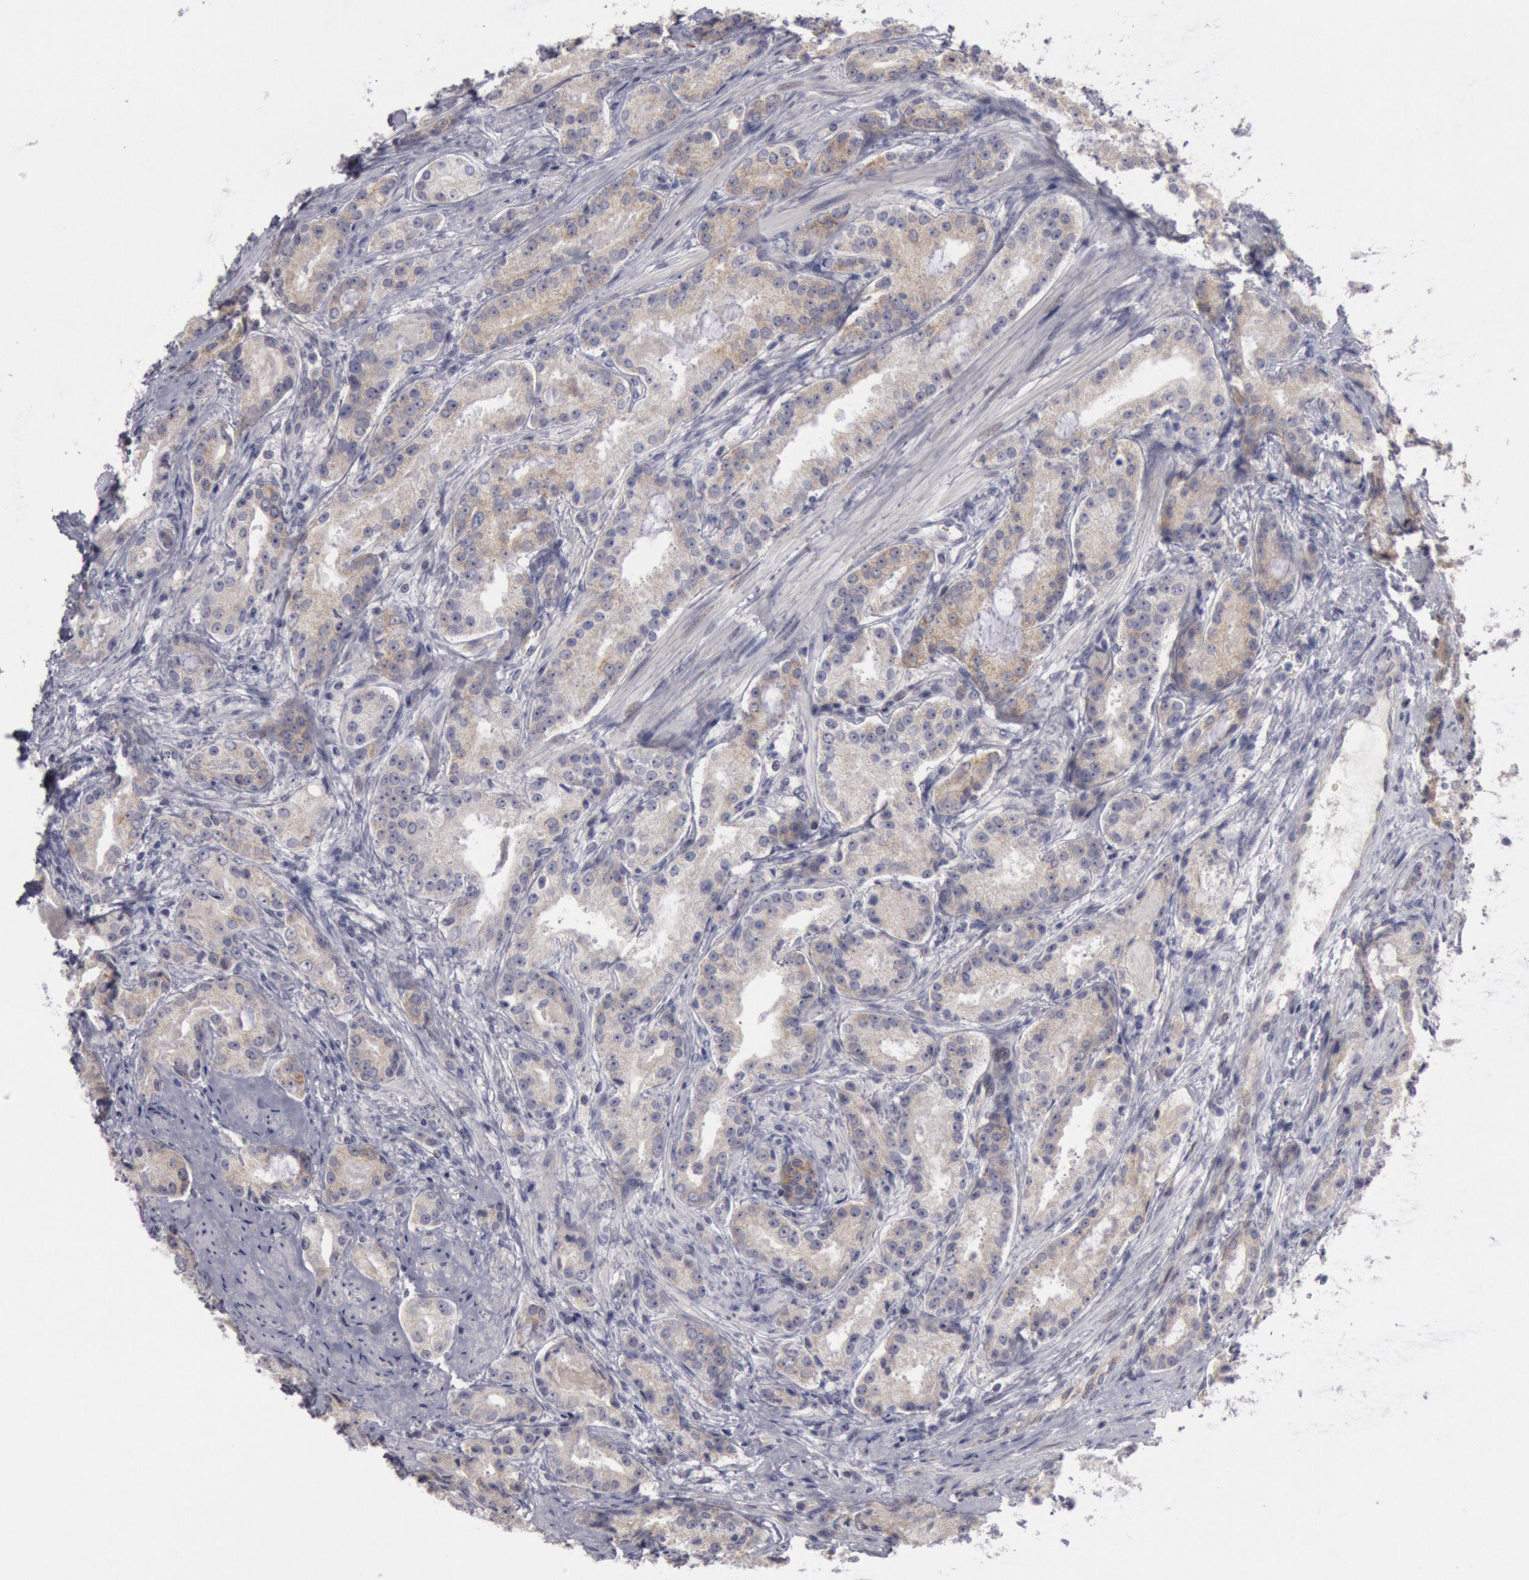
{"staining": {"intensity": "weak", "quantity": "25%-75%", "location": "cytoplasmic/membranous"}, "tissue": "prostate cancer", "cell_type": "Tumor cells", "image_type": "cancer", "snomed": [{"axis": "morphology", "description": "Adenocarcinoma, Medium grade"}, {"axis": "topography", "description": "Prostate"}], "caption": "Protein expression analysis of medium-grade adenocarcinoma (prostate) displays weak cytoplasmic/membranous positivity in approximately 25%-75% of tumor cells.", "gene": "JOSD1", "patient": {"sex": "male", "age": 72}}